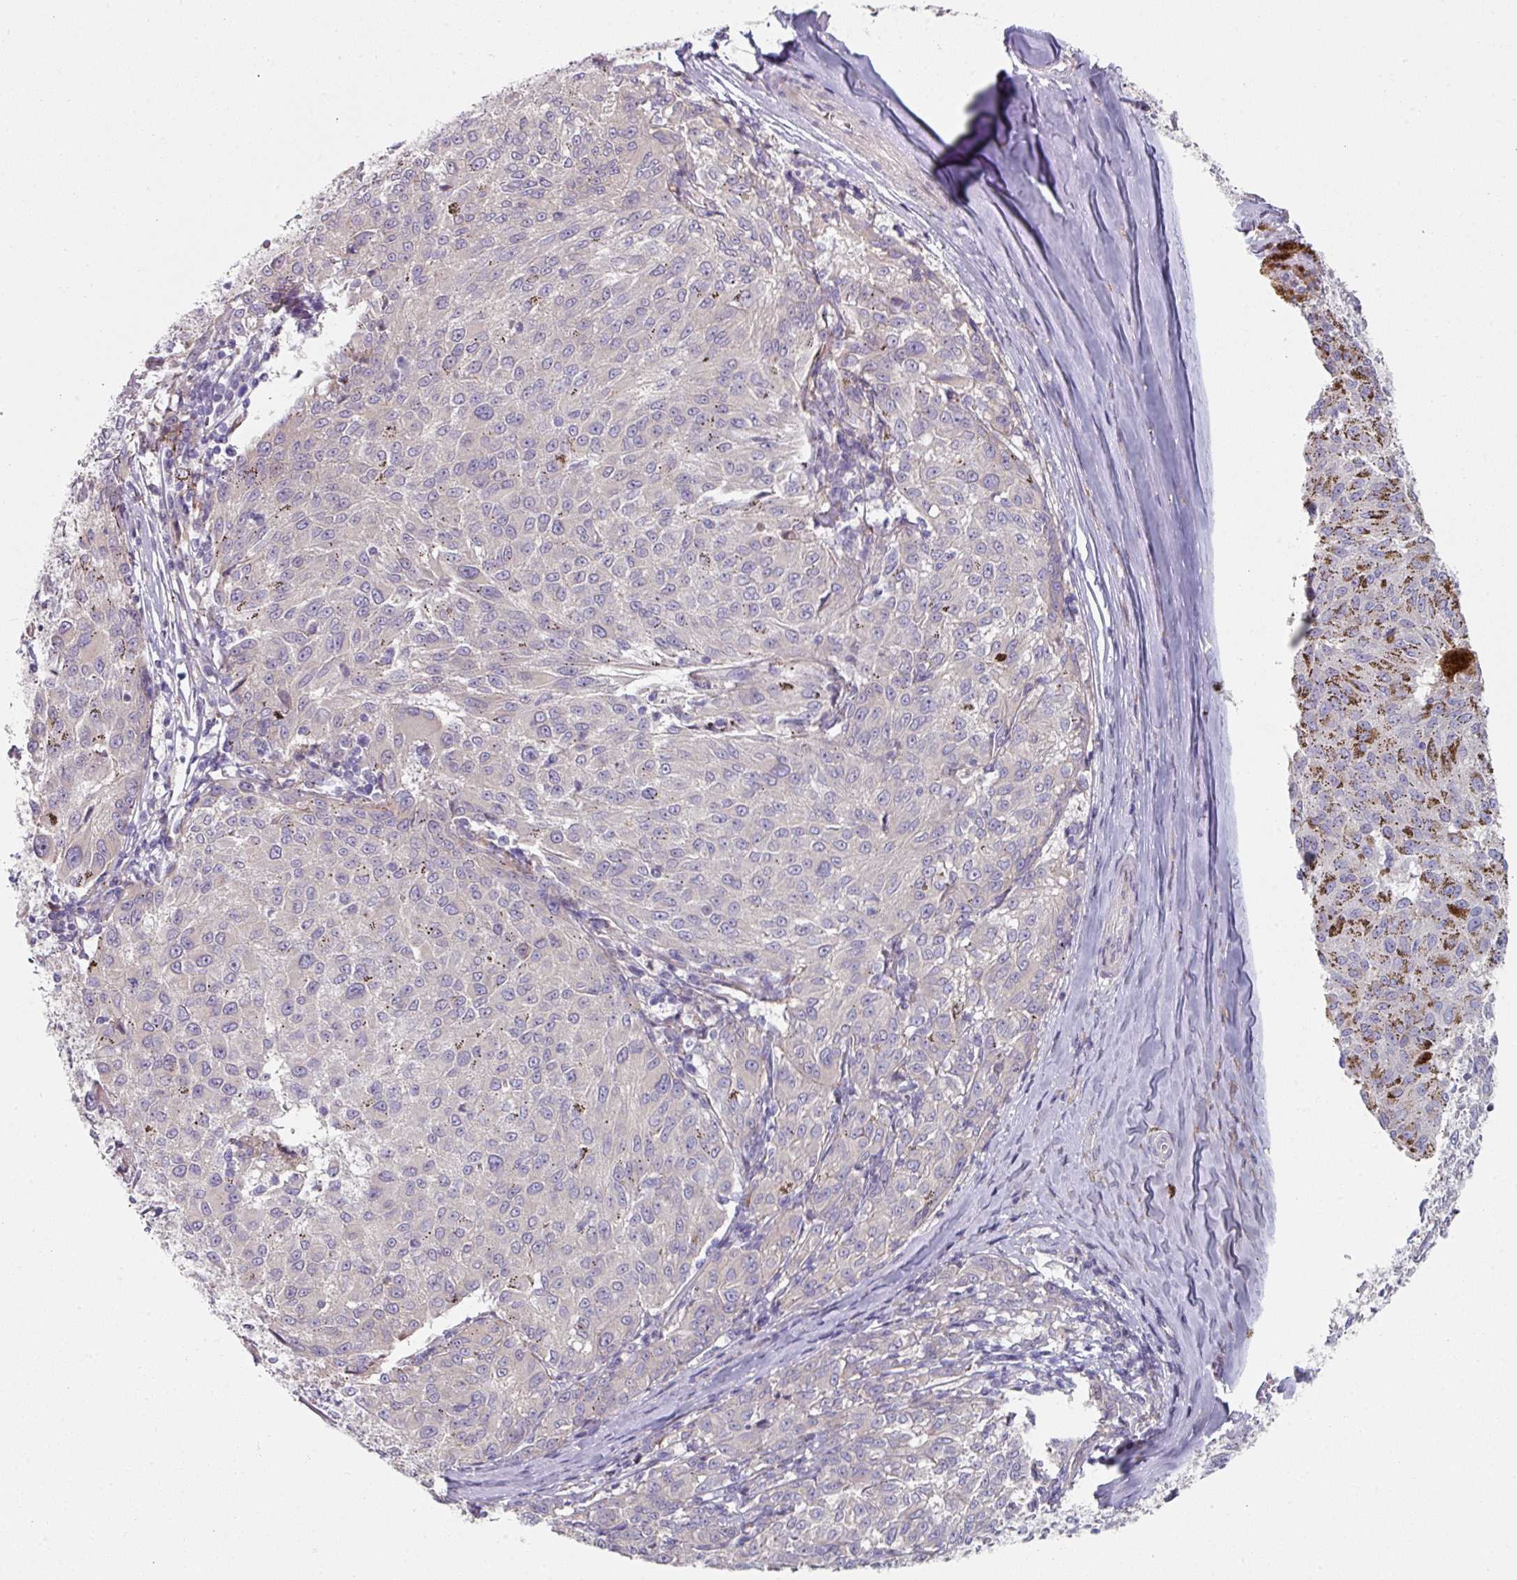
{"staining": {"intensity": "negative", "quantity": "none", "location": "none"}, "tissue": "melanoma", "cell_type": "Tumor cells", "image_type": "cancer", "snomed": [{"axis": "morphology", "description": "Malignant melanoma, NOS"}, {"axis": "topography", "description": "Skin"}], "caption": "Tumor cells are negative for protein expression in human melanoma.", "gene": "WSB2", "patient": {"sex": "female", "age": 72}}